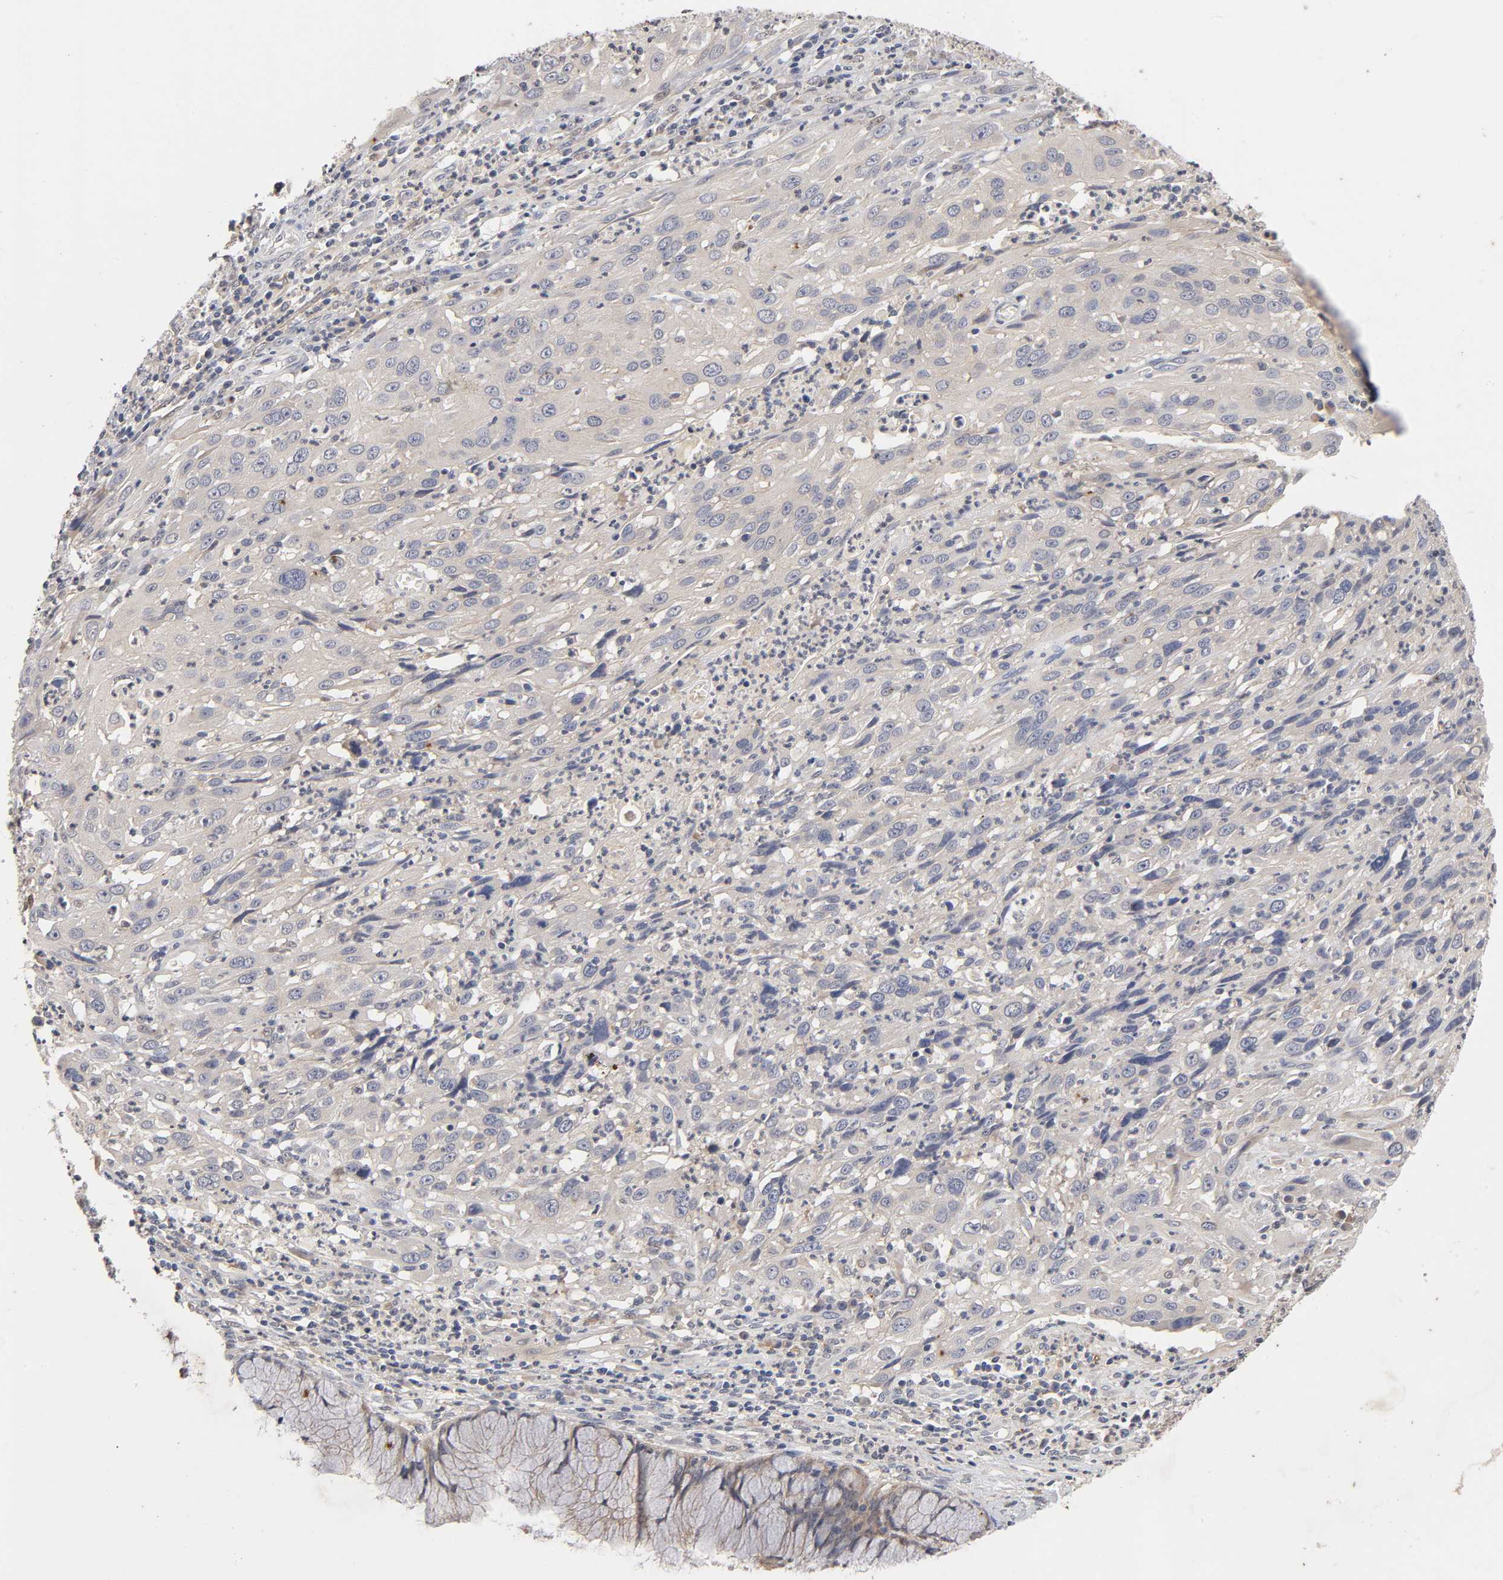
{"staining": {"intensity": "weak", "quantity": "25%-75%", "location": "cytoplasmic/membranous"}, "tissue": "cervical cancer", "cell_type": "Tumor cells", "image_type": "cancer", "snomed": [{"axis": "morphology", "description": "Squamous cell carcinoma, NOS"}, {"axis": "topography", "description": "Cervix"}], "caption": "Human cervical squamous cell carcinoma stained with a protein marker shows weak staining in tumor cells.", "gene": "CXADR", "patient": {"sex": "female", "age": 32}}